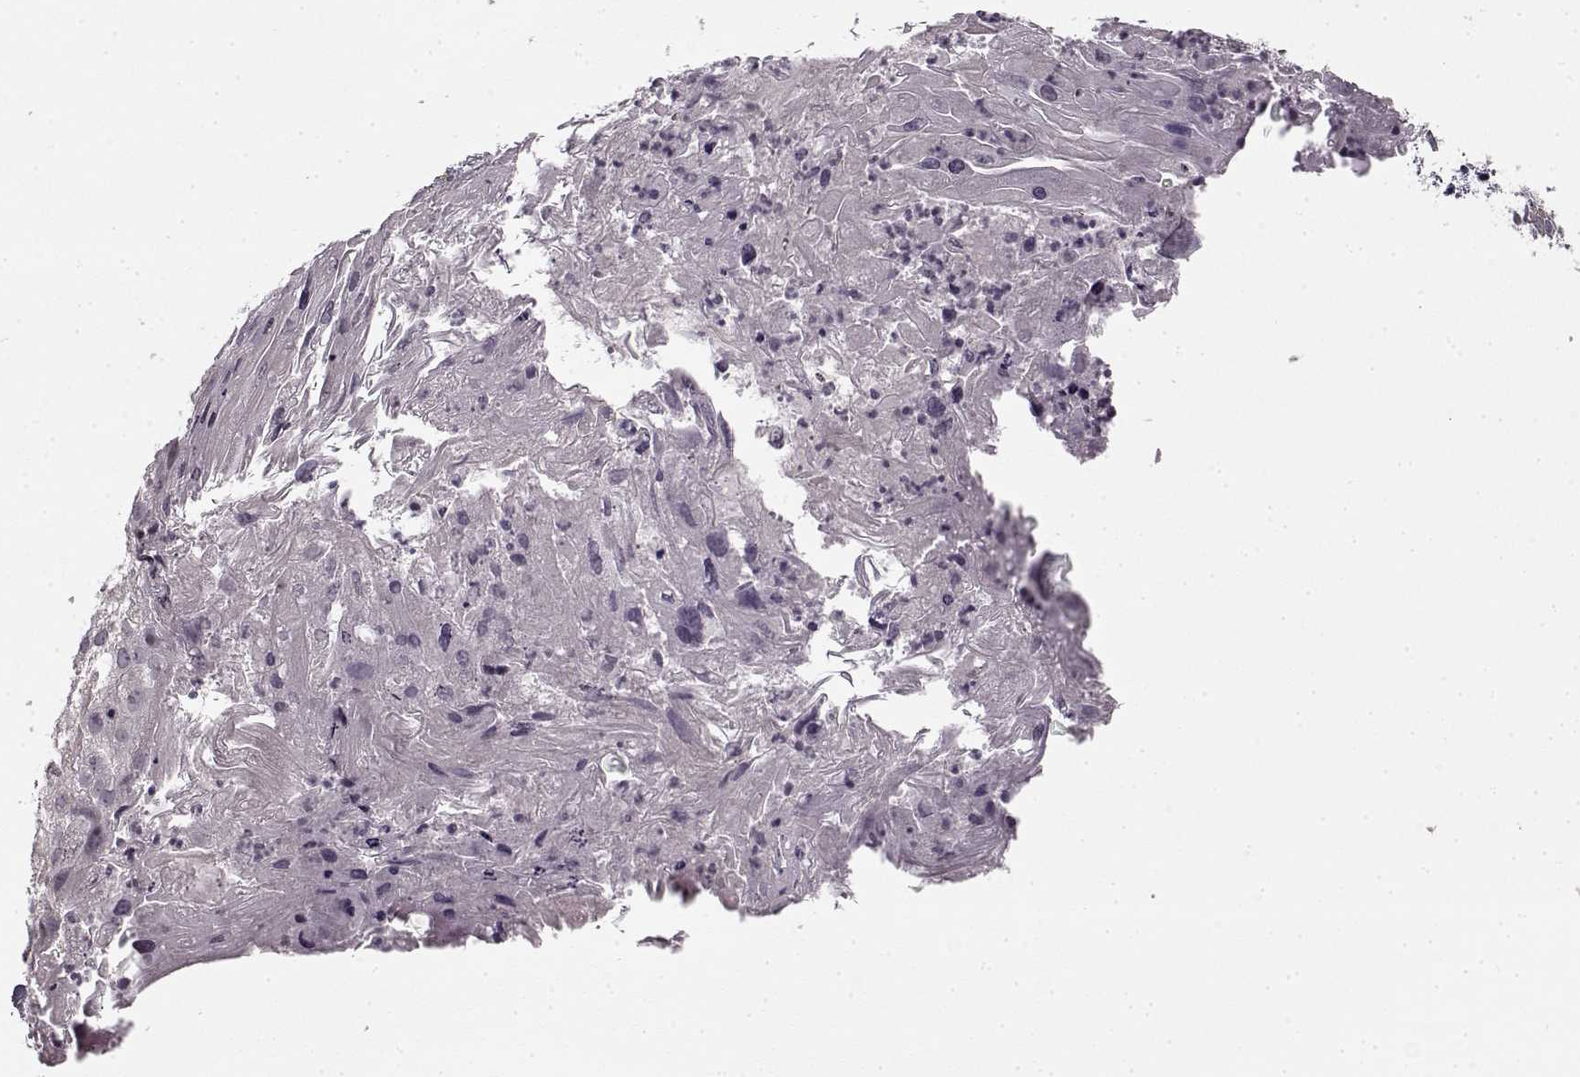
{"staining": {"intensity": "negative", "quantity": "none", "location": "none"}, "tissue": "cervical cancer", "cell_type": "Tumor cells", "image_type": "cancer", "snomed": [{"axis": "morphology", "description": "Squamous cell carcinoma, NOS"}, {"axis": "topography", "description": "Cervix"}], "caption": "An IHC histopathology image of cervical cancer is shown. There is no staining in tumor cells of cervical cancer.", "gene": "LAMB2", "patient": {"sex": "female", "age": 53}}